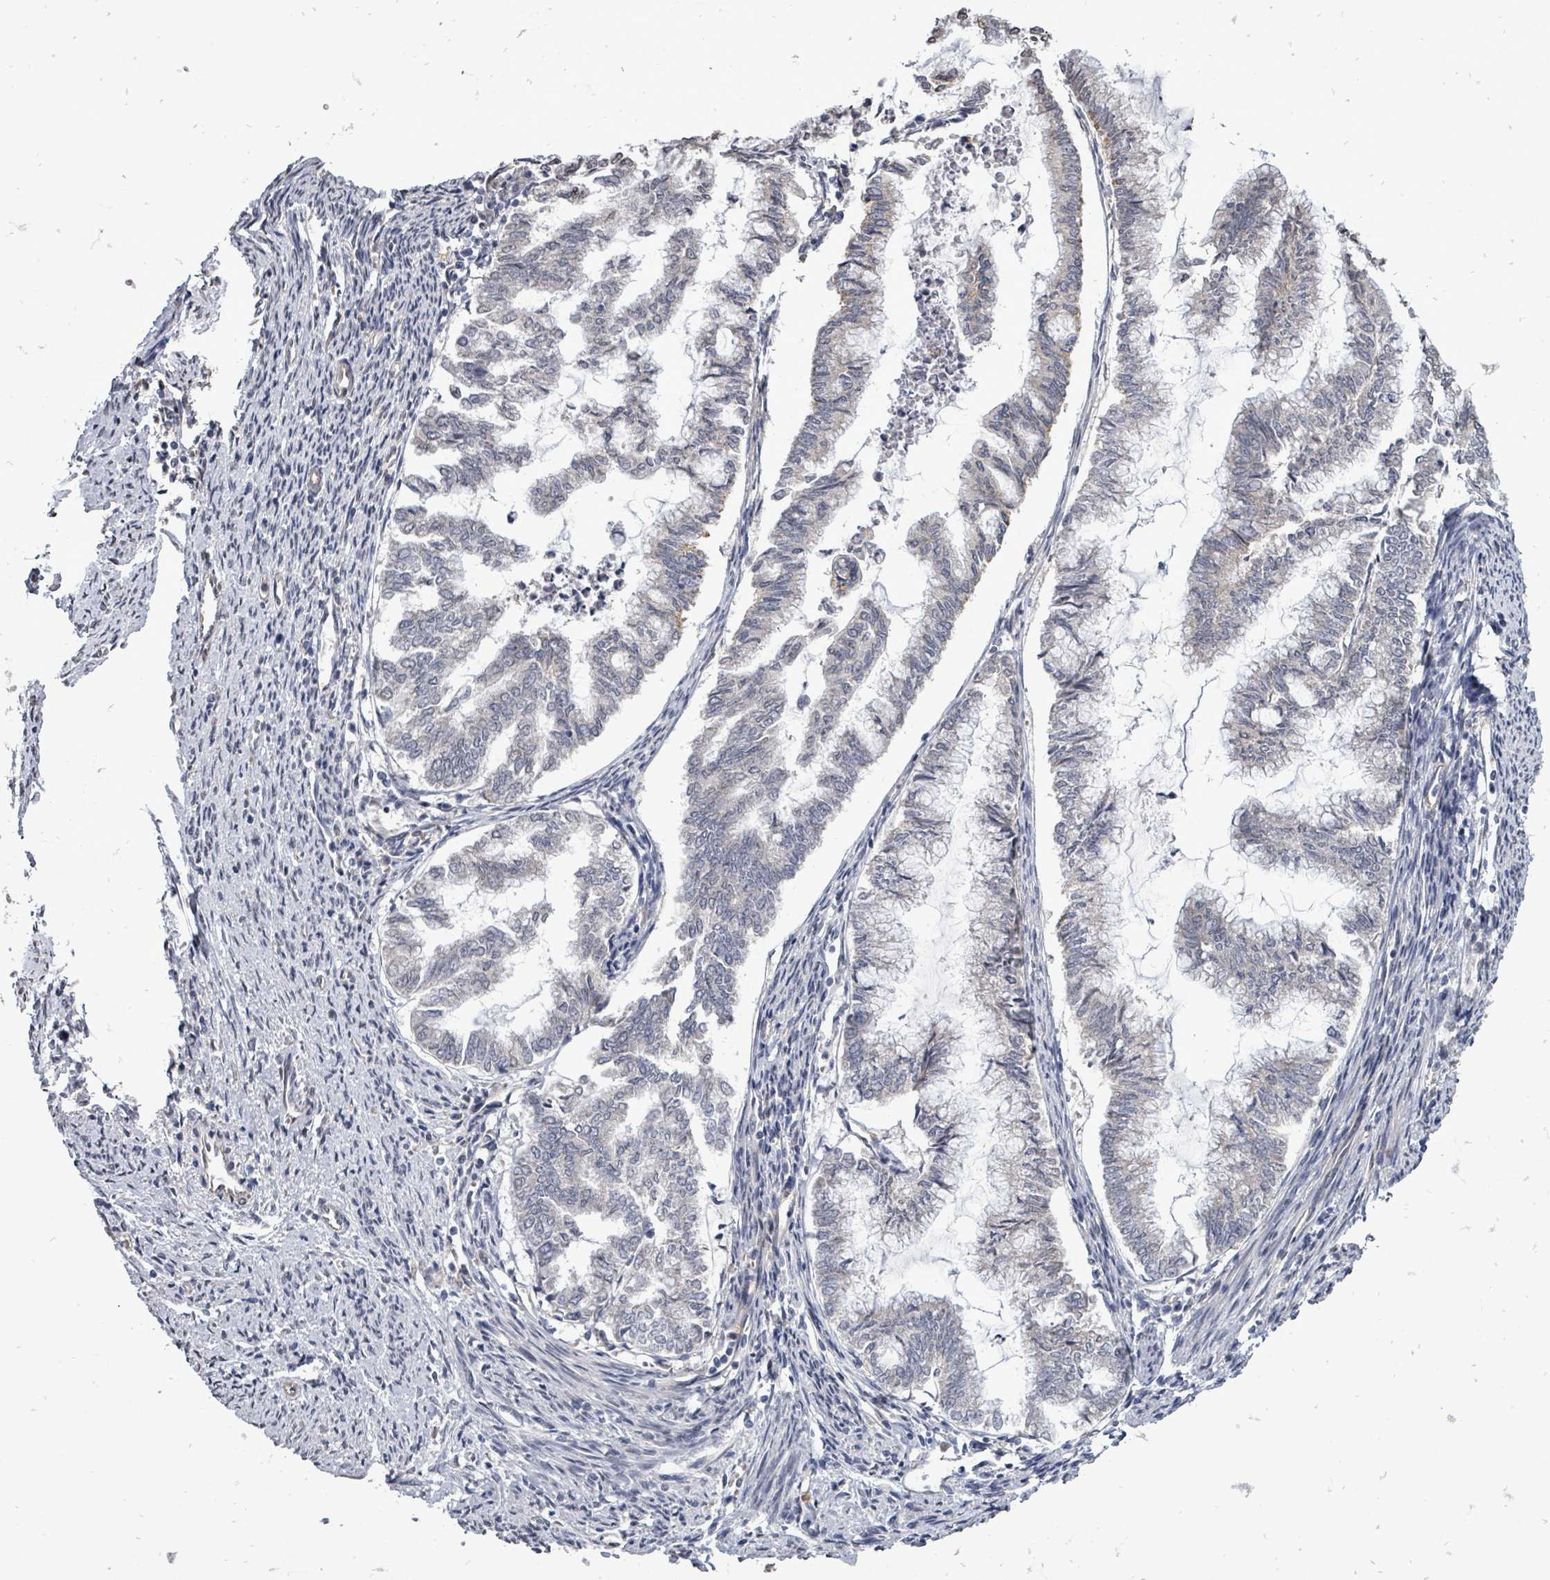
{"staining": {"intensity": "negative", "quantity": "none", "location": "none"}, "tissue": "endometrial cancer", "cell_type": "Tumor cells", "image_type": "cancer", "snomed": [{"axis": "morphology", "description": "Adenocarcinoma, NOS"}, {"axis": "topography", "description": "Endometrium"}], "caption": "Endometrial cancer (adenocarcinoma) was stained to show a protein in brown. There is no significant positivity in tumor cells.", "gene": "RALGAPB", "patient": {"sex": "female", "age": 79}}